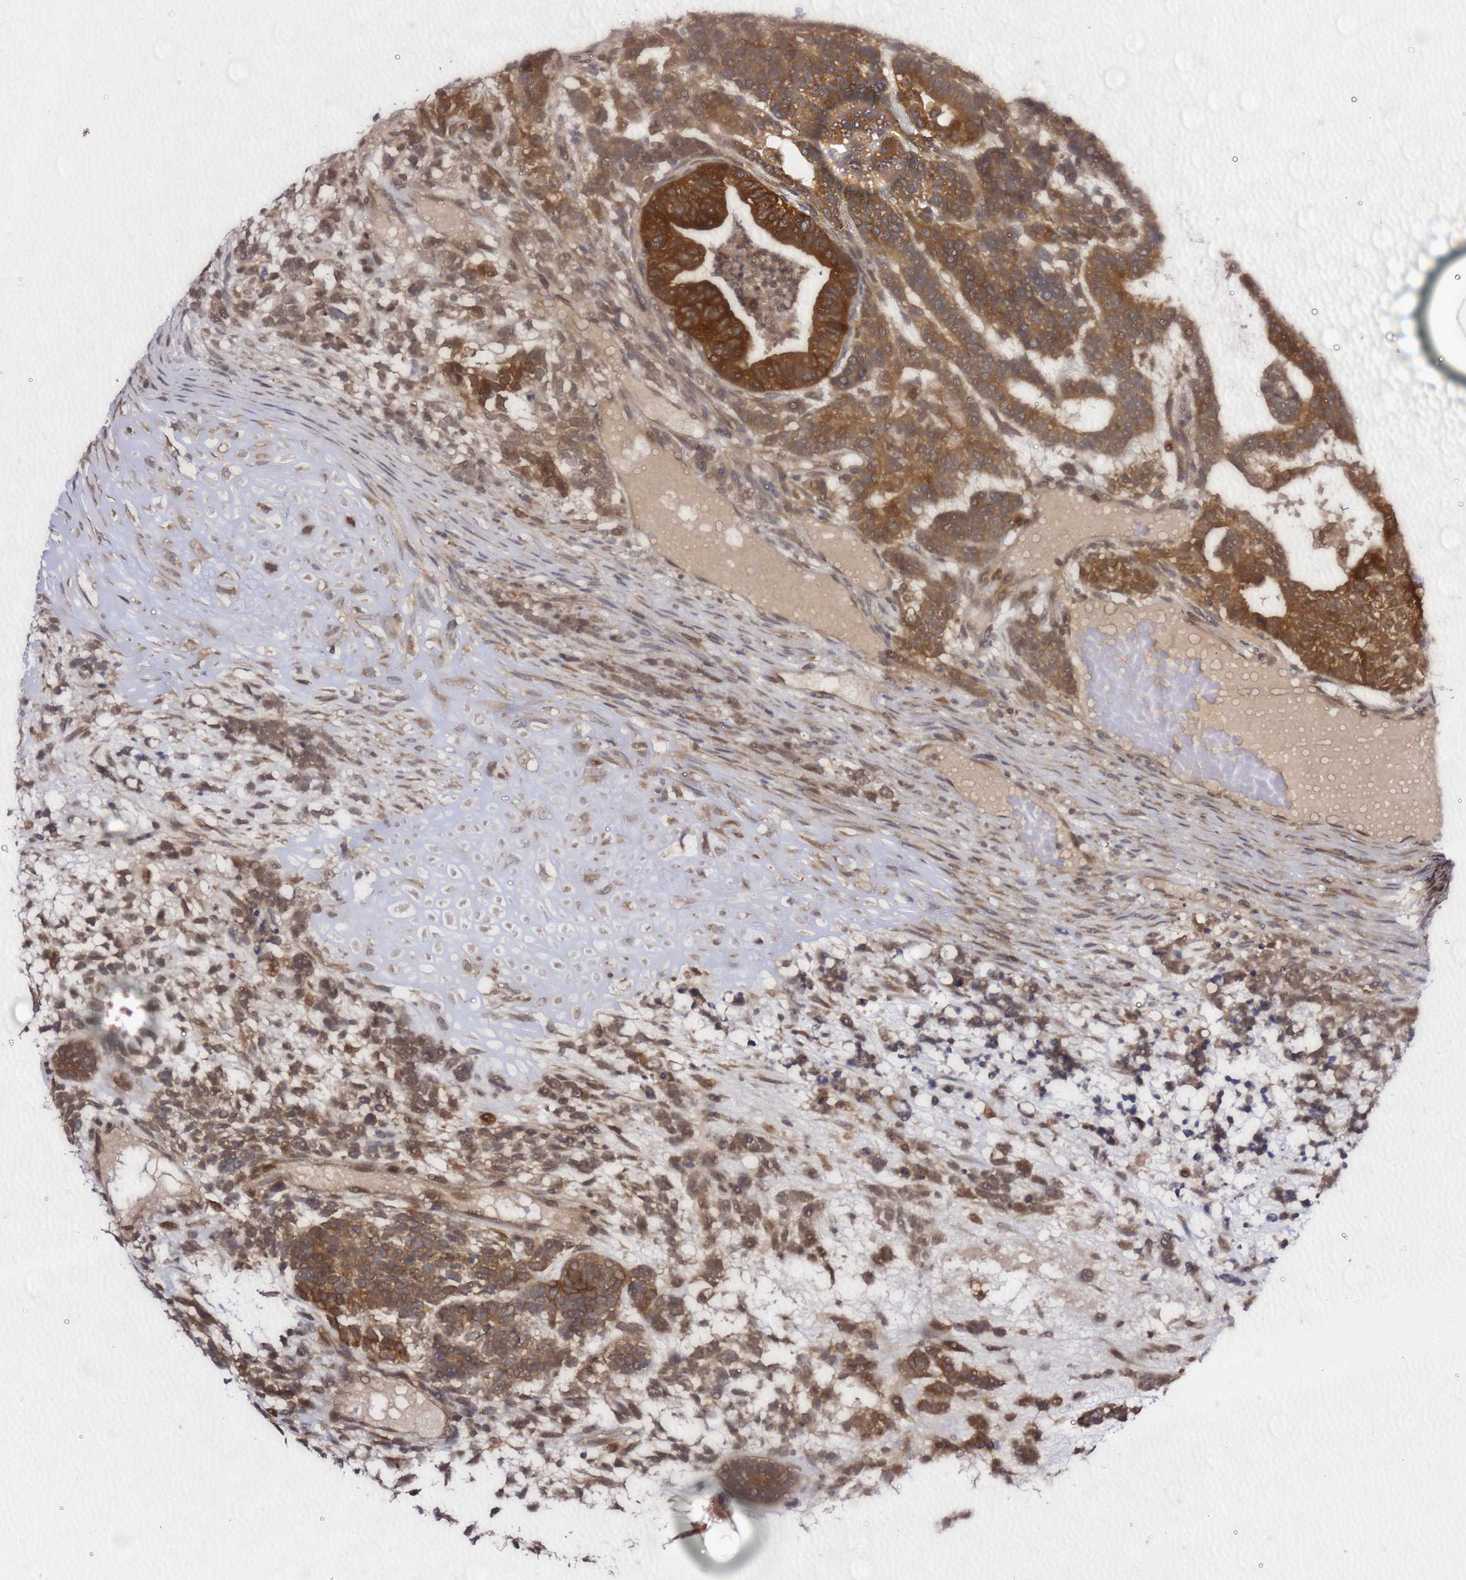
{"staining": {"intensity": "strong", "quantity": ">75%", "location": "cytoplasmic/membranous"}, "tissue": "testis cancer", "cell_type": "Tumor cells", "image_type": "cancer", "snomed": [{"axis": "morphology", "description": "Carcinoma, Embryonal, NOS"}, {"axis": "topography", "description": "Testis"}], "caption": "Protein positivity by immunohistochemistry (IHC) reveals strong cytoplasmic/membranous staining in approximately >75% of tumor cells in testis cancer (embryonal carcinoma).", "gene": "PRKAB2", "patient": {"sex": "male", "age": 23}}